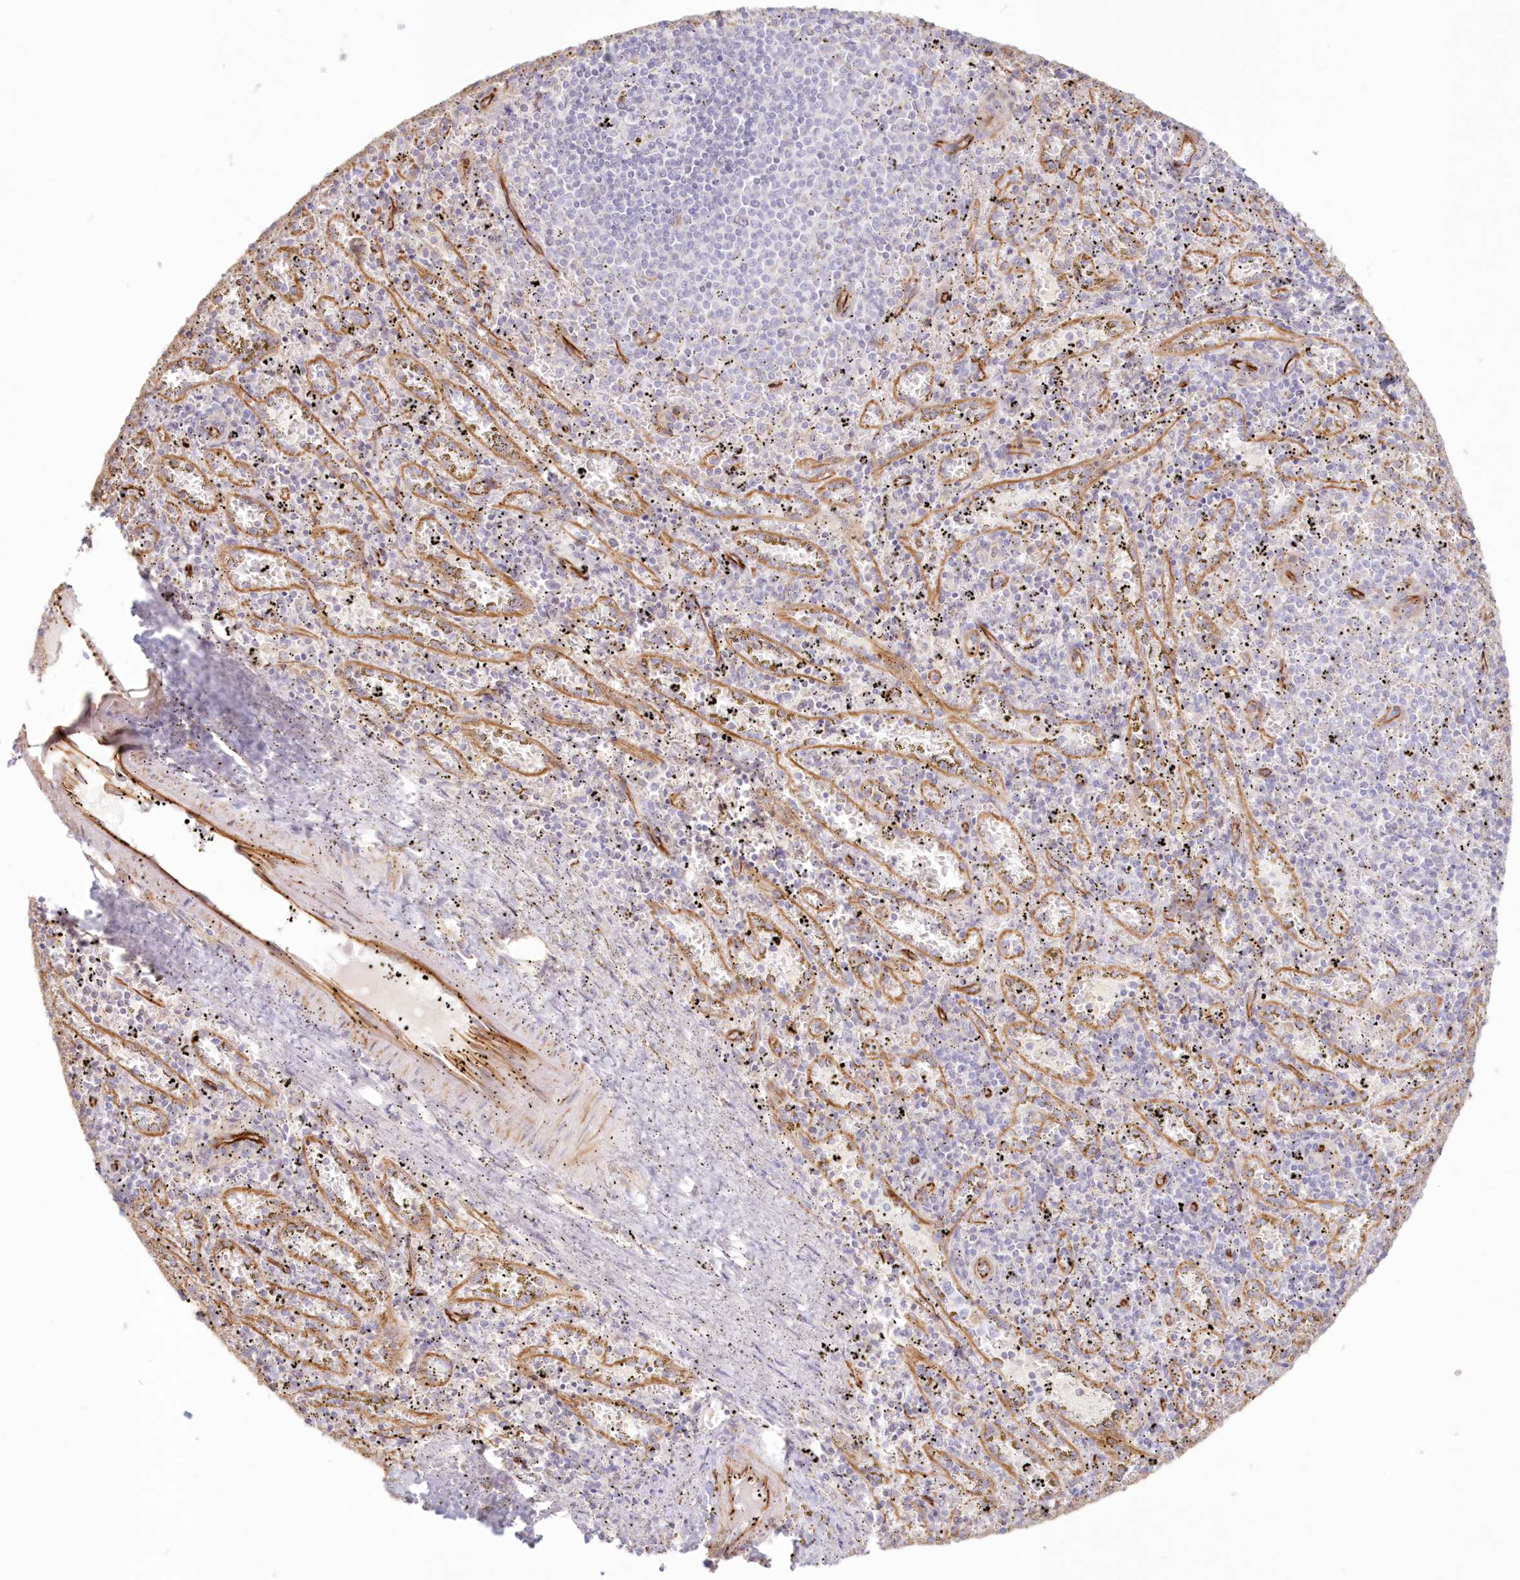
{"staining": {"intensity": "negative", "quantity": "none", "location": "none"}, "tissue": "spleen", "cell_type": "Cells in red pulp", "image_type": "normal", "snomed": [{"axis": "morphology", "description": "Normal tissue, NOS"}, {"axis": "topography", "description": "Spleen"}], "caption": "Photomicrograph shows no protein positivity in cells in red pulp of benign spleen. (DAB (3,3'-diaminobenzidine) IHC with hematoxylin counter stain).", "gene": "DMRTB1", "patient": {"sex": "male", "age": 11}}